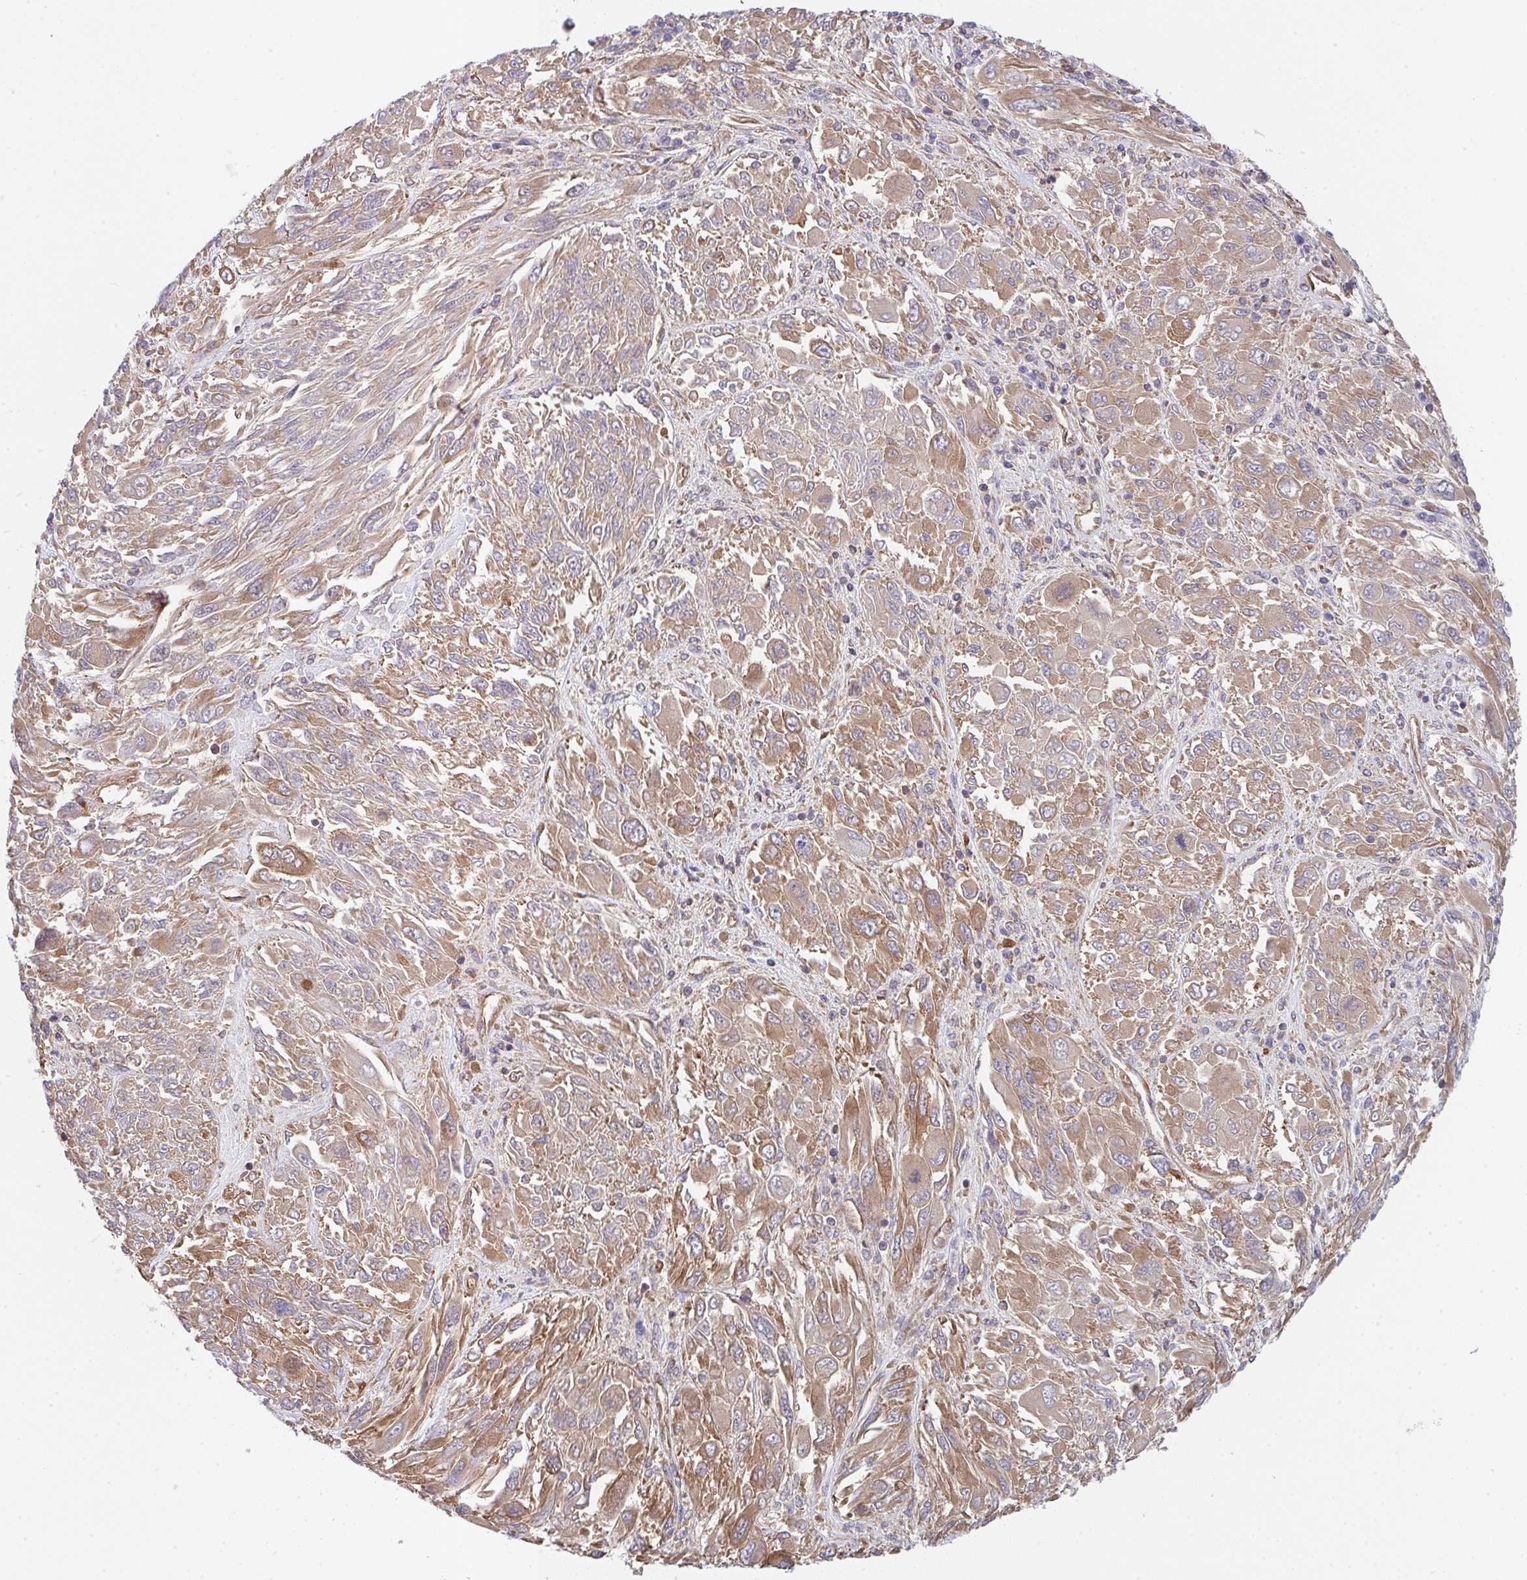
{"staining": {"intensity": "moderate", "quantity": ">75%", "location": "cytoplasmic/membranous"}, "tissue": "melanoma", "cell_type": "Tumor cells", "image_type": "cancer", "snomed": [{"axis": "morphology", "description": "Malignant melanoma, NOS"}, {"axis": "topography", "description": "Skin"}], "caption": "IHC of melanoma displays medium levels of moderate cytoplasmic/membranous positivity in approximately >75% of tumor cells.", "gene": "TMEM229A", "patient": {"sex": "female", "age": 91}}